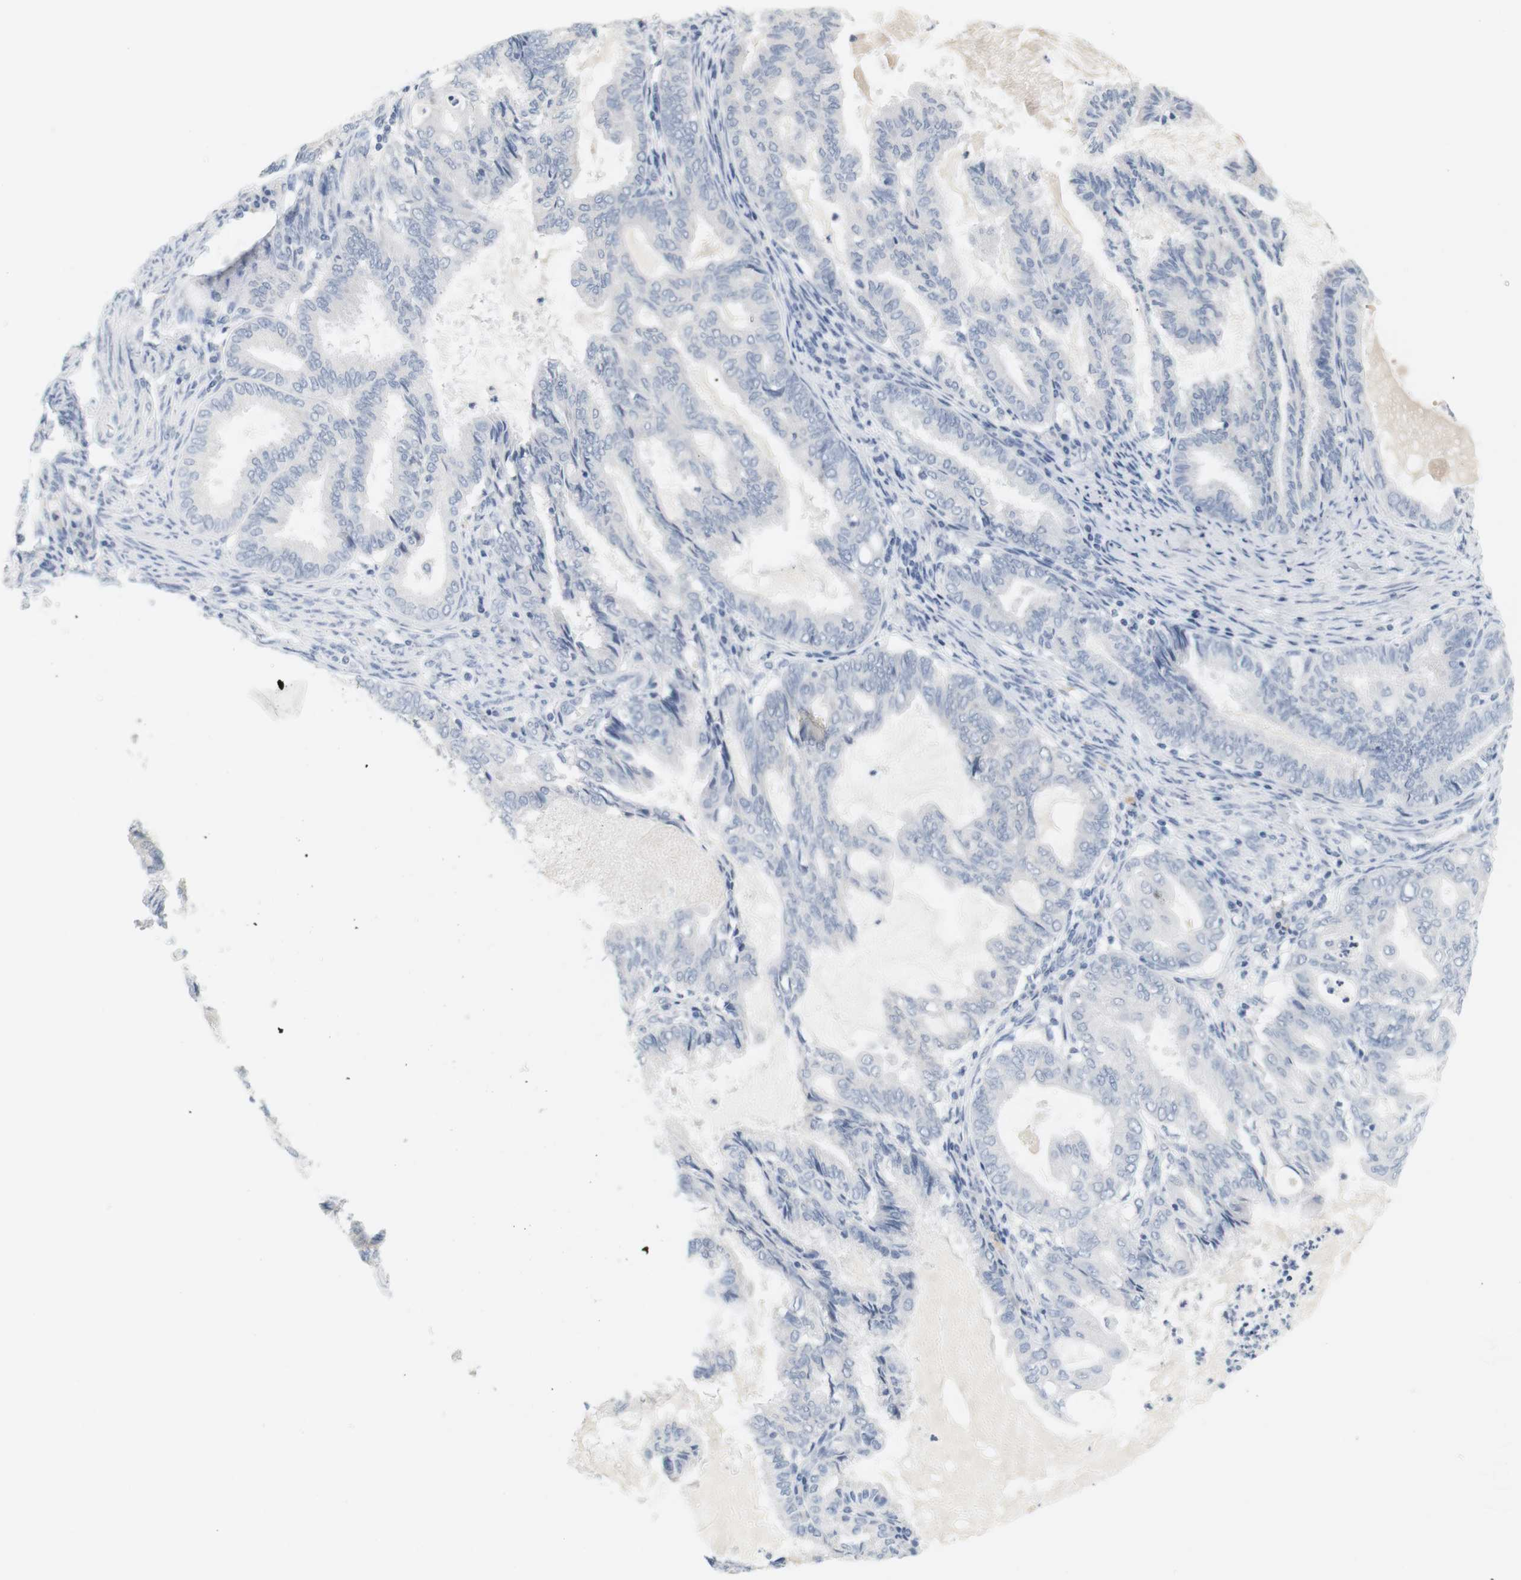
{"staining": {"intensity": "negative", "quantity": "none", "location": "none"}, "tissue": "endometrial cancer", "cell_type": "Tumor cells", "image_type": "cancer", "snomed": [{"axis": "morphology", "description": "Adenocarcinoma, NOS"}, {"axis": "topography", "description": "Endometrium"}], "caption": "IHC image of human endometrial cancer (adenocarcinoma) stained for a protein (brown), which exhibits no positivity in tumor cells.", "gene": "OPRM1", "patient": {"sex": "female", "age": 86}}